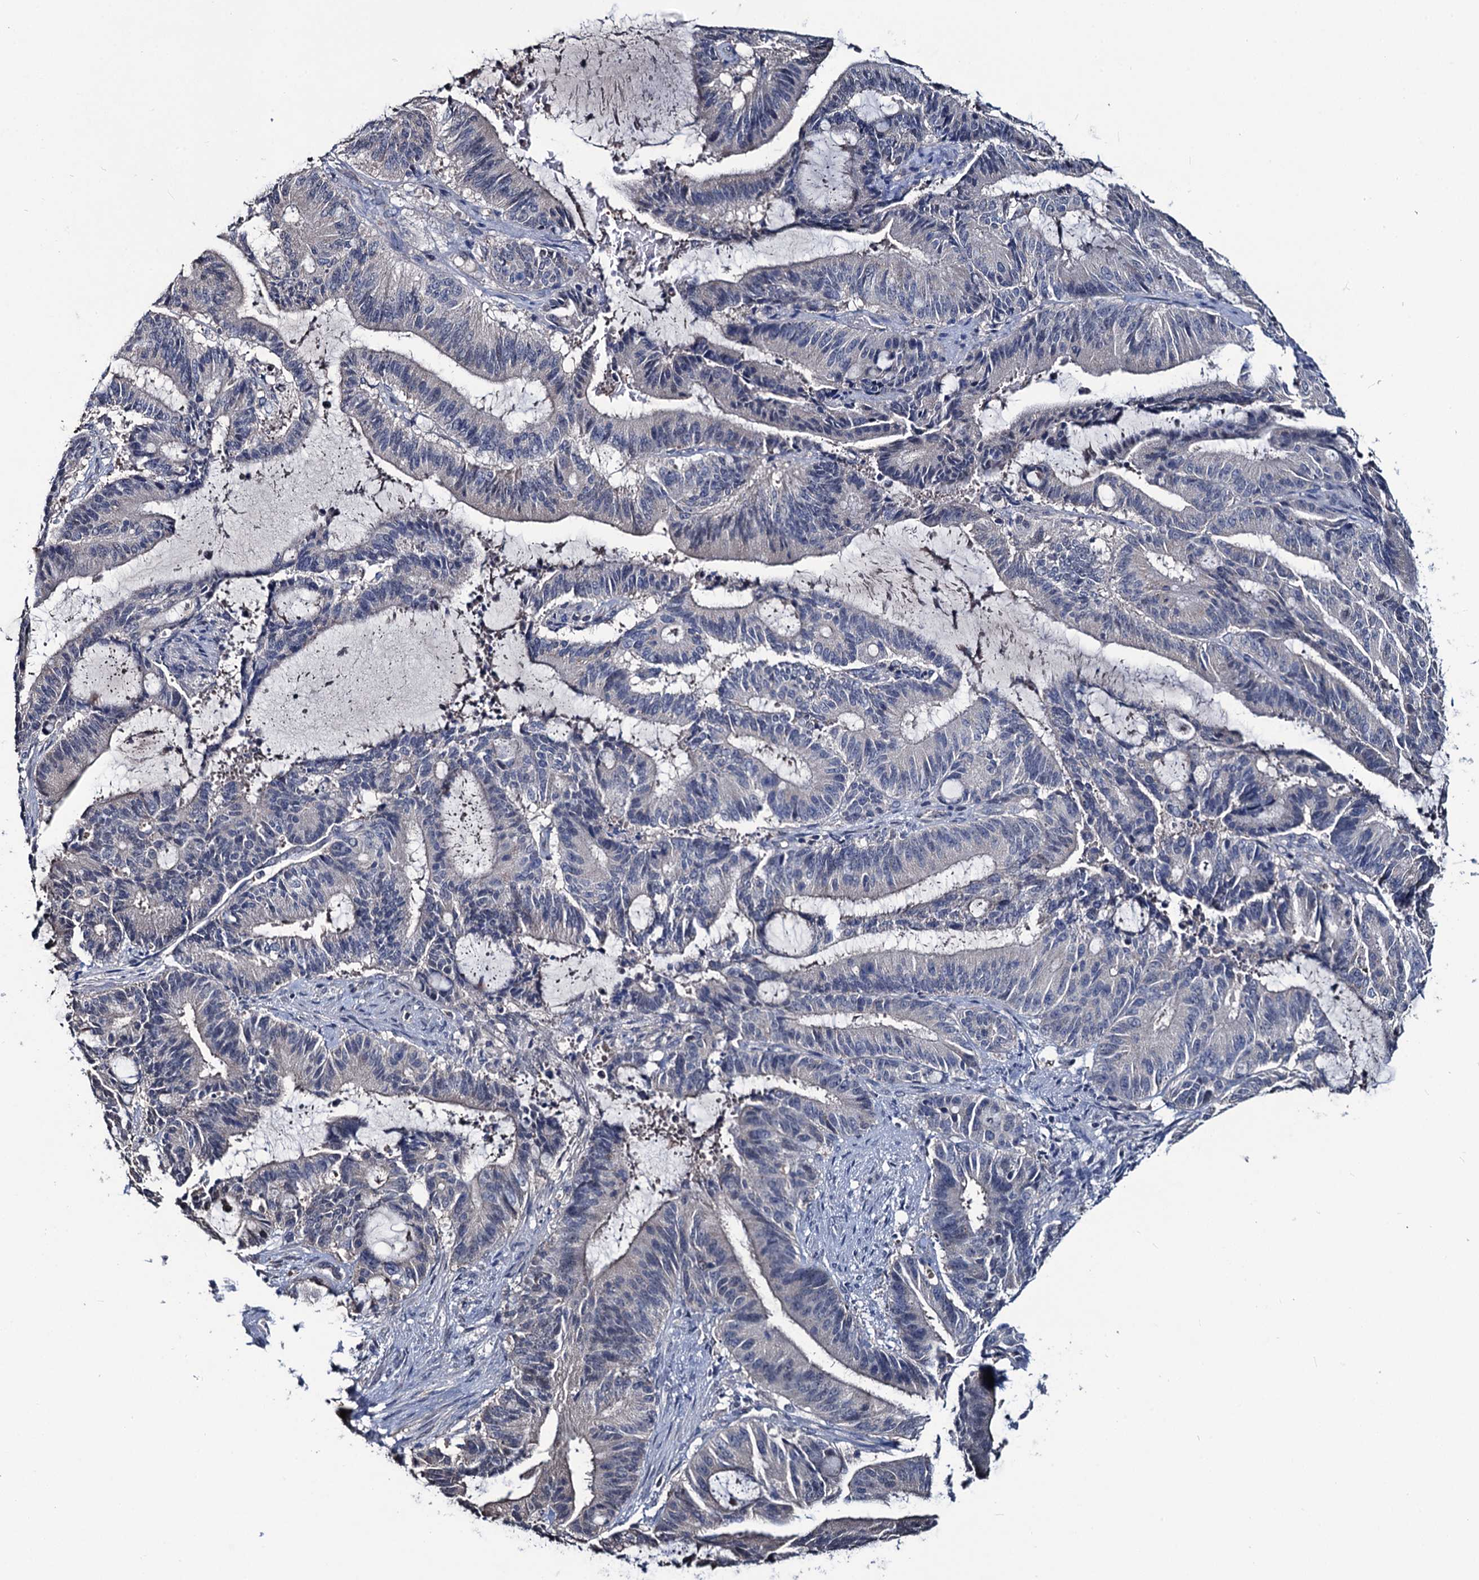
{"staining": {"intensity": "negative", "quantity": "none", "location": "none"}, "tissue": "liver cancer", "cell_type": "Tumor cells", "image_type": "cancer", "snomed": [{"axis": "morphology", "description": "Normal tissue, NOS"}, {"axis": "morphology", "description": "Cholangiocarcinoma"}, {"axis": "topography", "description": "Liver"}, {"axis": "topography", "description": "Peripheral nerve tissue"}], "caption": "An immunohistochemistry micrograph of cholangiocarcinoma (liver) is shown. There is no staining in tumor cells of cholangiocarcinoma (liver).", "gene": "RTKN2", "patient": {"sex": "female", "age": 73}}